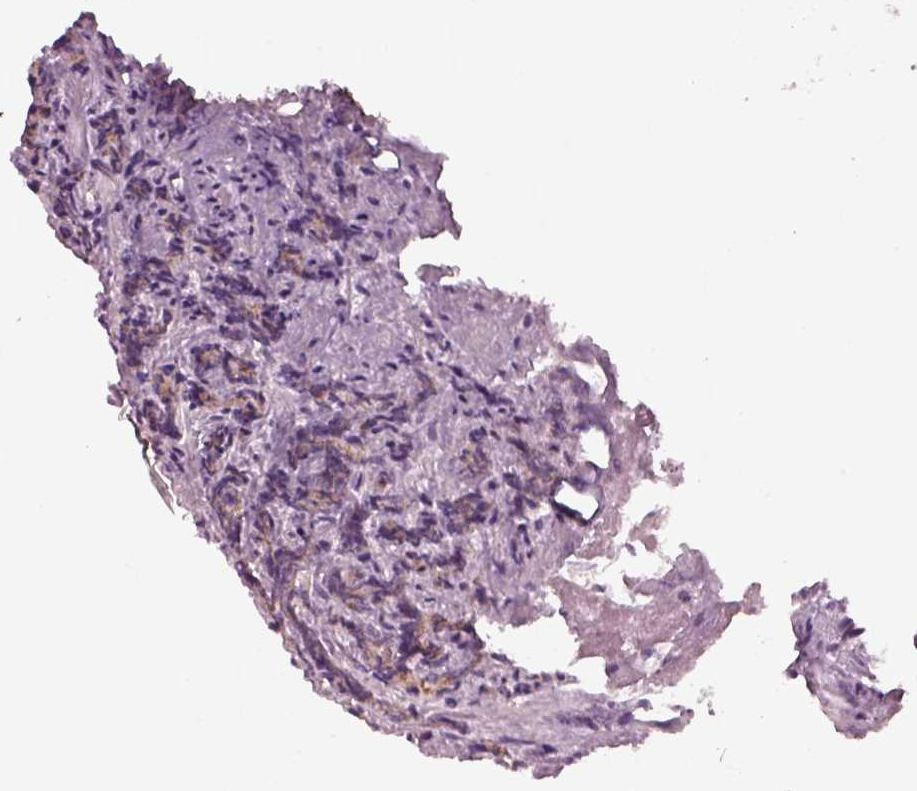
{"staining": {"intensity": "weak", "quantity": ">75%", "location": "cytoplasmic/membranous"}, "tissue": "prostate cancer", "cell_type": "Tumor cells", "image_type": "cancer", "snomed": [{"axis": "morphology", "description": "Adenocarcinoma, High grade"}, {"axis": "topography", "description": "Prostate"}], "caption": "Immunohistochemical staining of human prostate cancer shows low levels of weak cytoplasmic/membranous expression in about >75% of tumor cells.", "gene": "PRR9", "patient": {"sex": "male", "age": 84}}